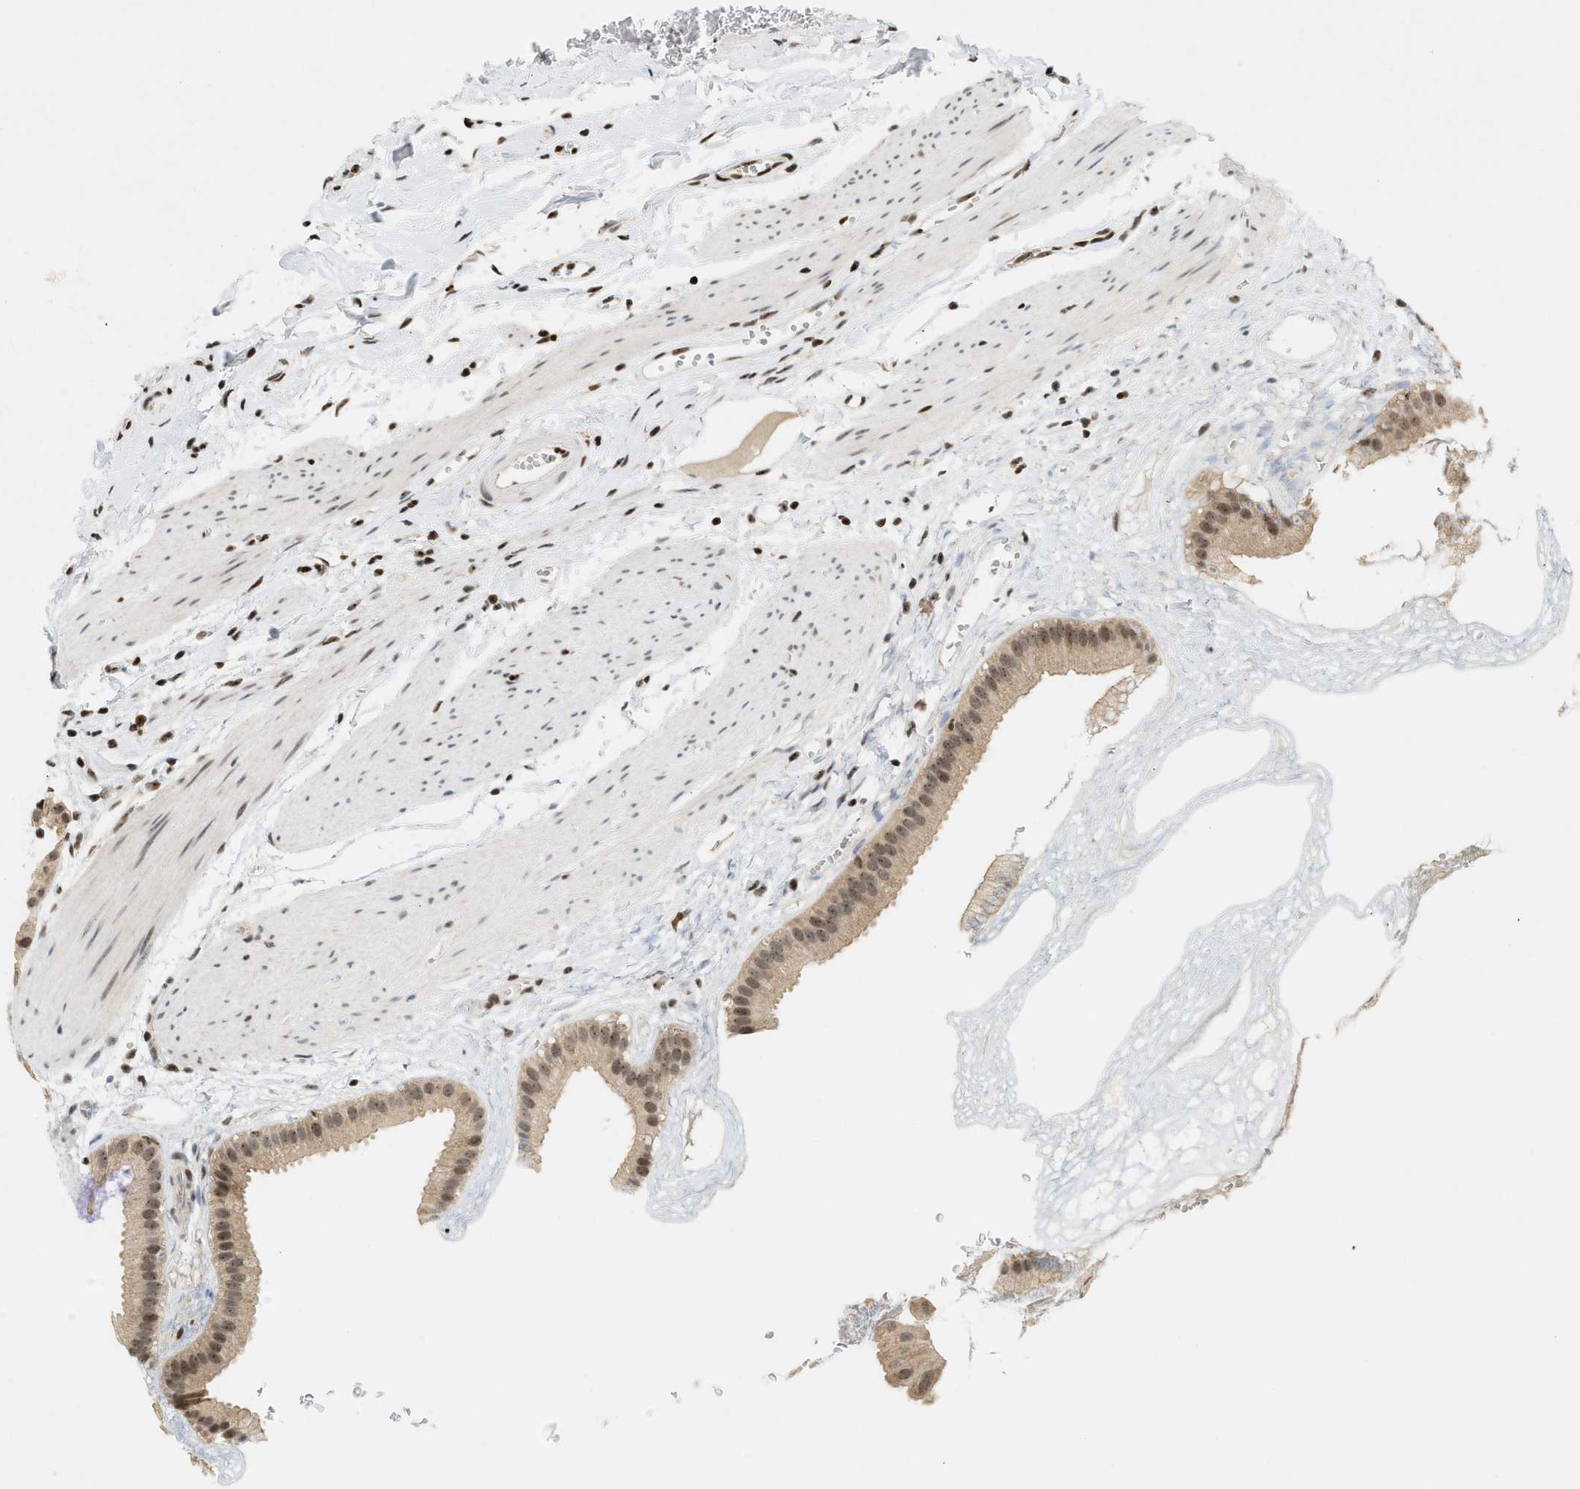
{"staining": {"intensity": "moderate", "quantity": ">75%", "location": "cytoplasmic/membranous,nuclear"}, "tissue": "gallbladder", "cell_type": "Glandular cells", "image_type": "normal", "snomed": [{"axis": "morphology", "description": "Normal tissue, NOS"}, {"axis": "topography", "description": "Gallbladder"}], "caption": "The histopathology image reveals staining of normal gallbladder, revealing moderate cytoplasmic/membranous,nuclear protein positivity (brown color) within glandular cells.", "gene": "ZNF22", "patient": {"sex": "female", "age": 64}}